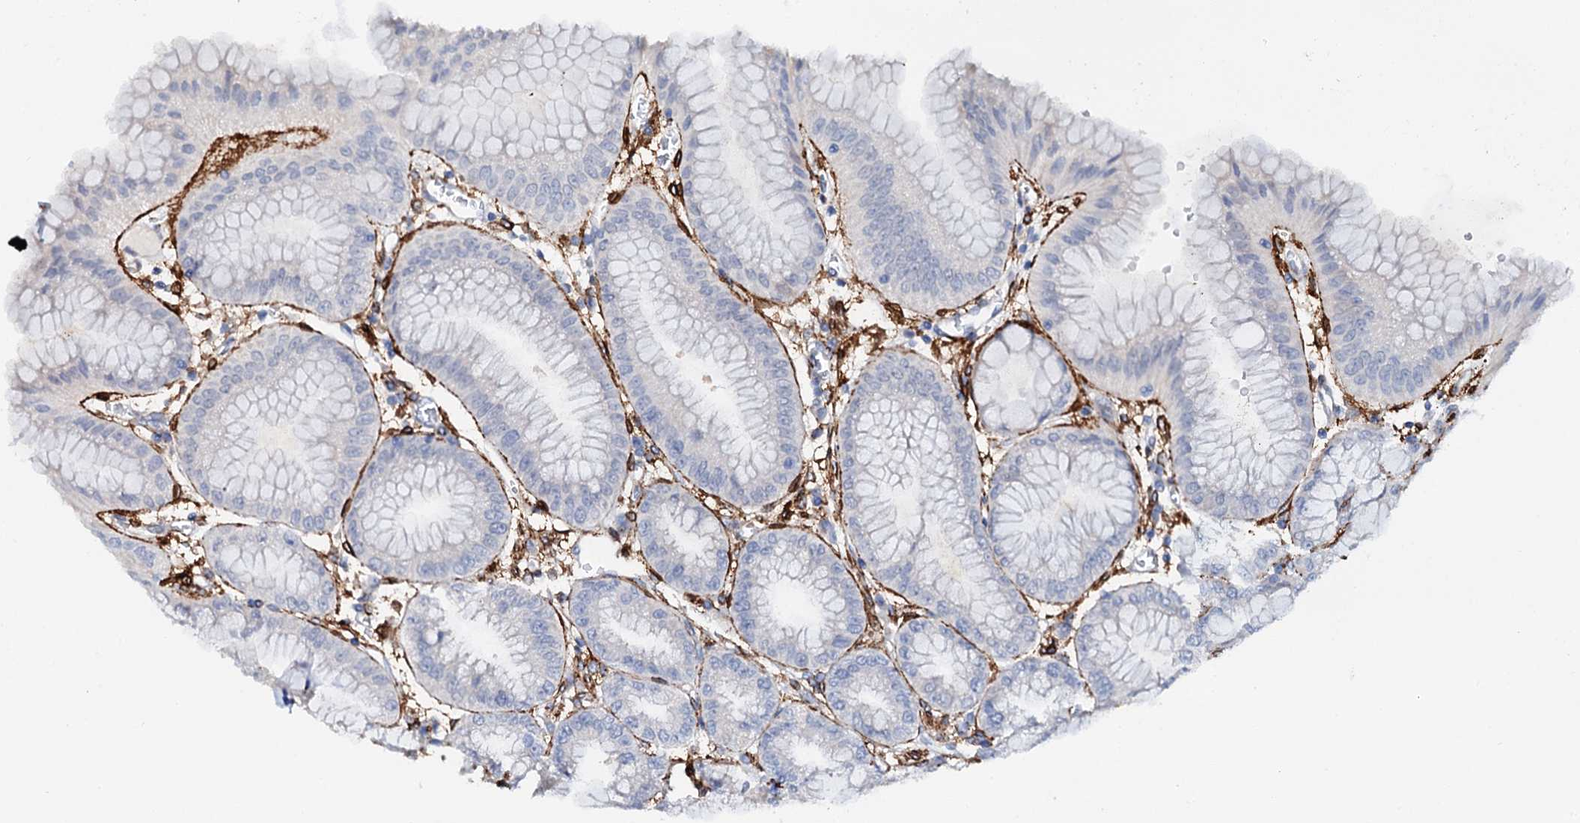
{"staining": {"intensity": "negative", "quantity": "none", "location": "none"}, "tissue": "stomach", "cell_type": "Glandular cells", "image_type": "normal", "snomed": [{"axis": "morphology", "description": "Normal tissue, NOS"}, {"axis": "topography", "description": "Stomach, lower"}], "caption": "A high-resolution micrograph shows immunohistochemistry (IHC) staining of unremarkable stomach, which demonstrates no significant positivity in glandular cells.", "gene": "MED13L", "patient": {"sex": "male", "age": 71}}